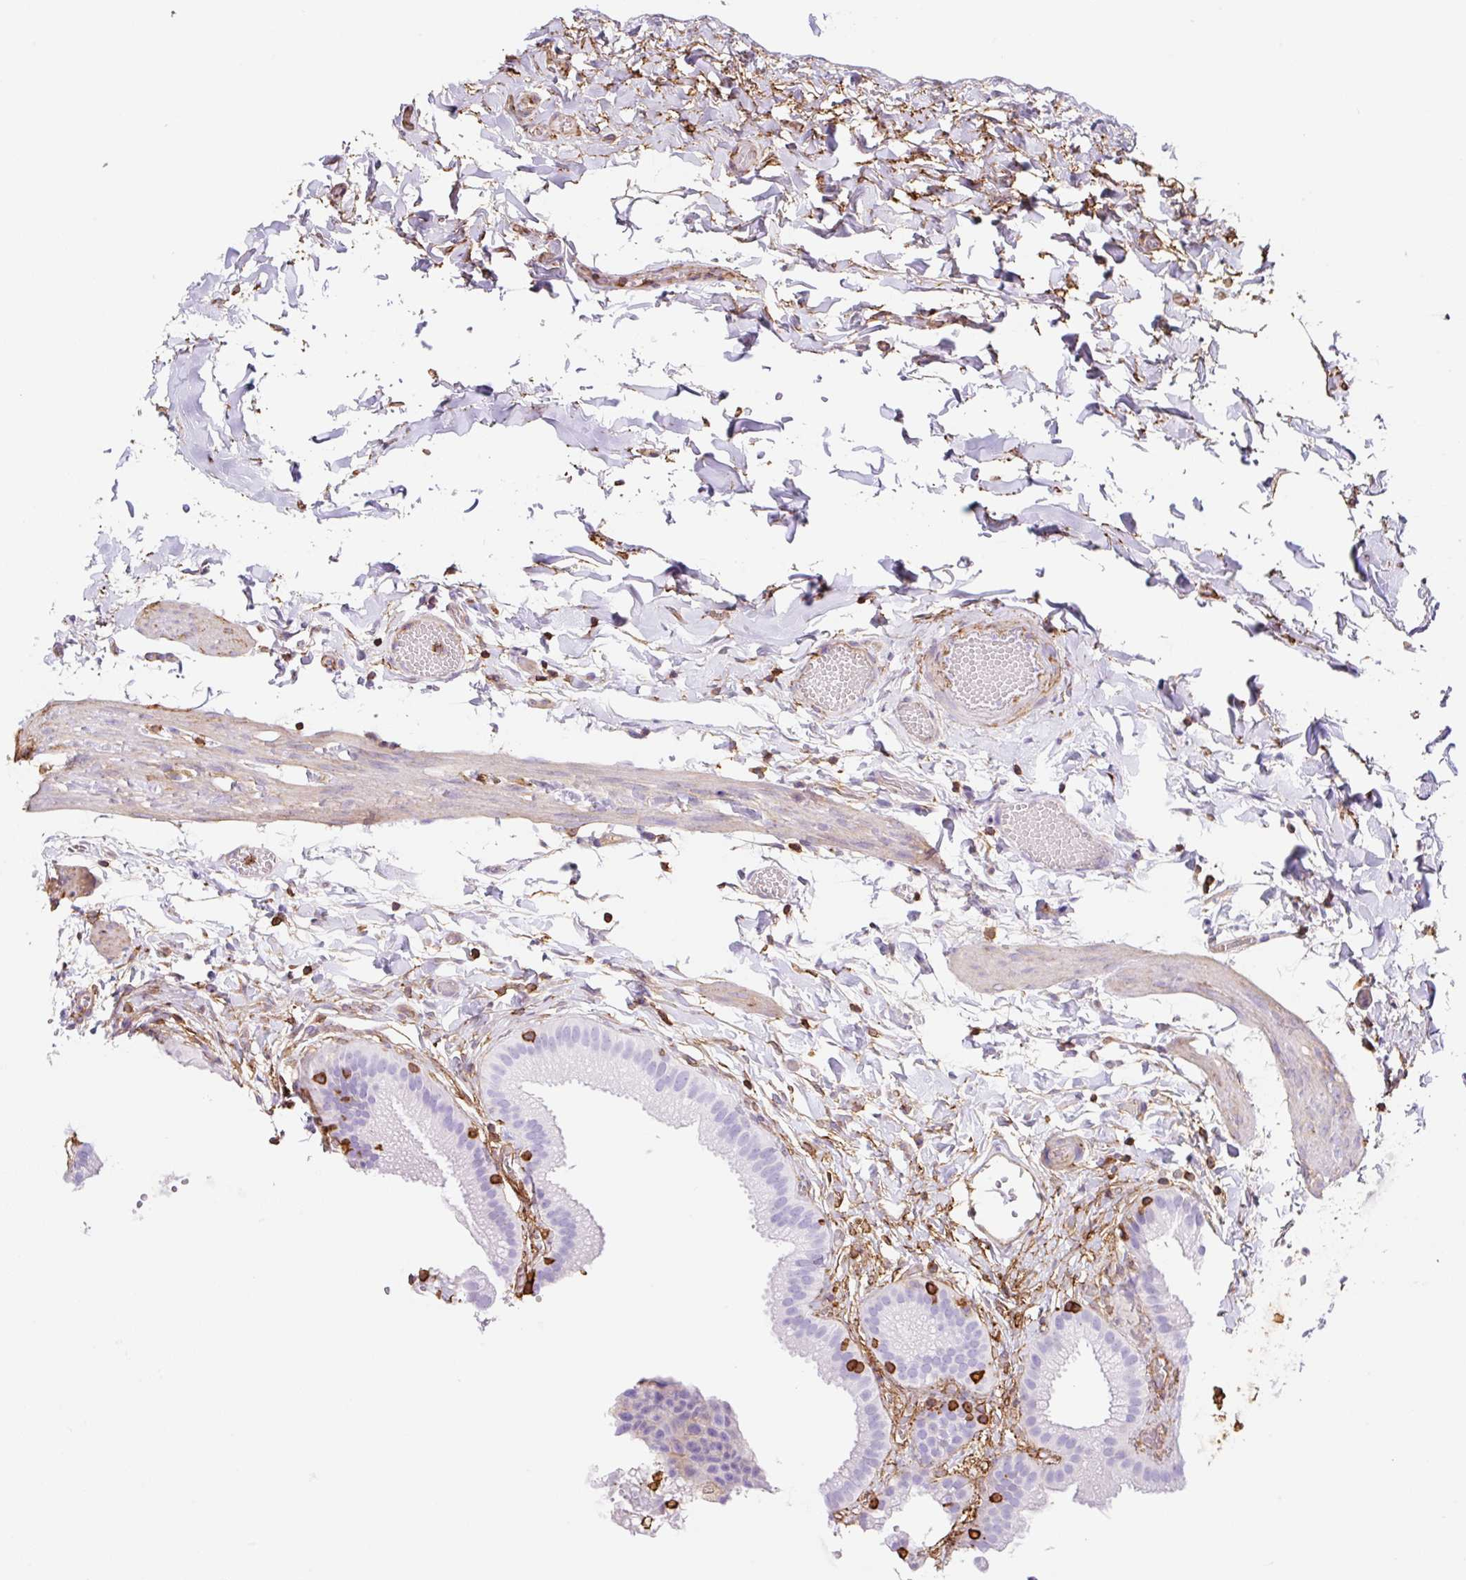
{"staining": {"intensity": "negative", "quantity": "none", "location": "none"}, "tissue": "gallbladder", "cell_type": "Glandular cells", "image_type": "normal", "snomed": [{"axis": "morphology", "description": "Normal tissue, NOS"}, {"axis": "topography", "description": "Gallbladder"}], "caption": "Micrograph shows no protein positivity in glandular cells of benign gallbladder.", "gene": "MTTP", "patient": {"sex": "female", "age": 63}}